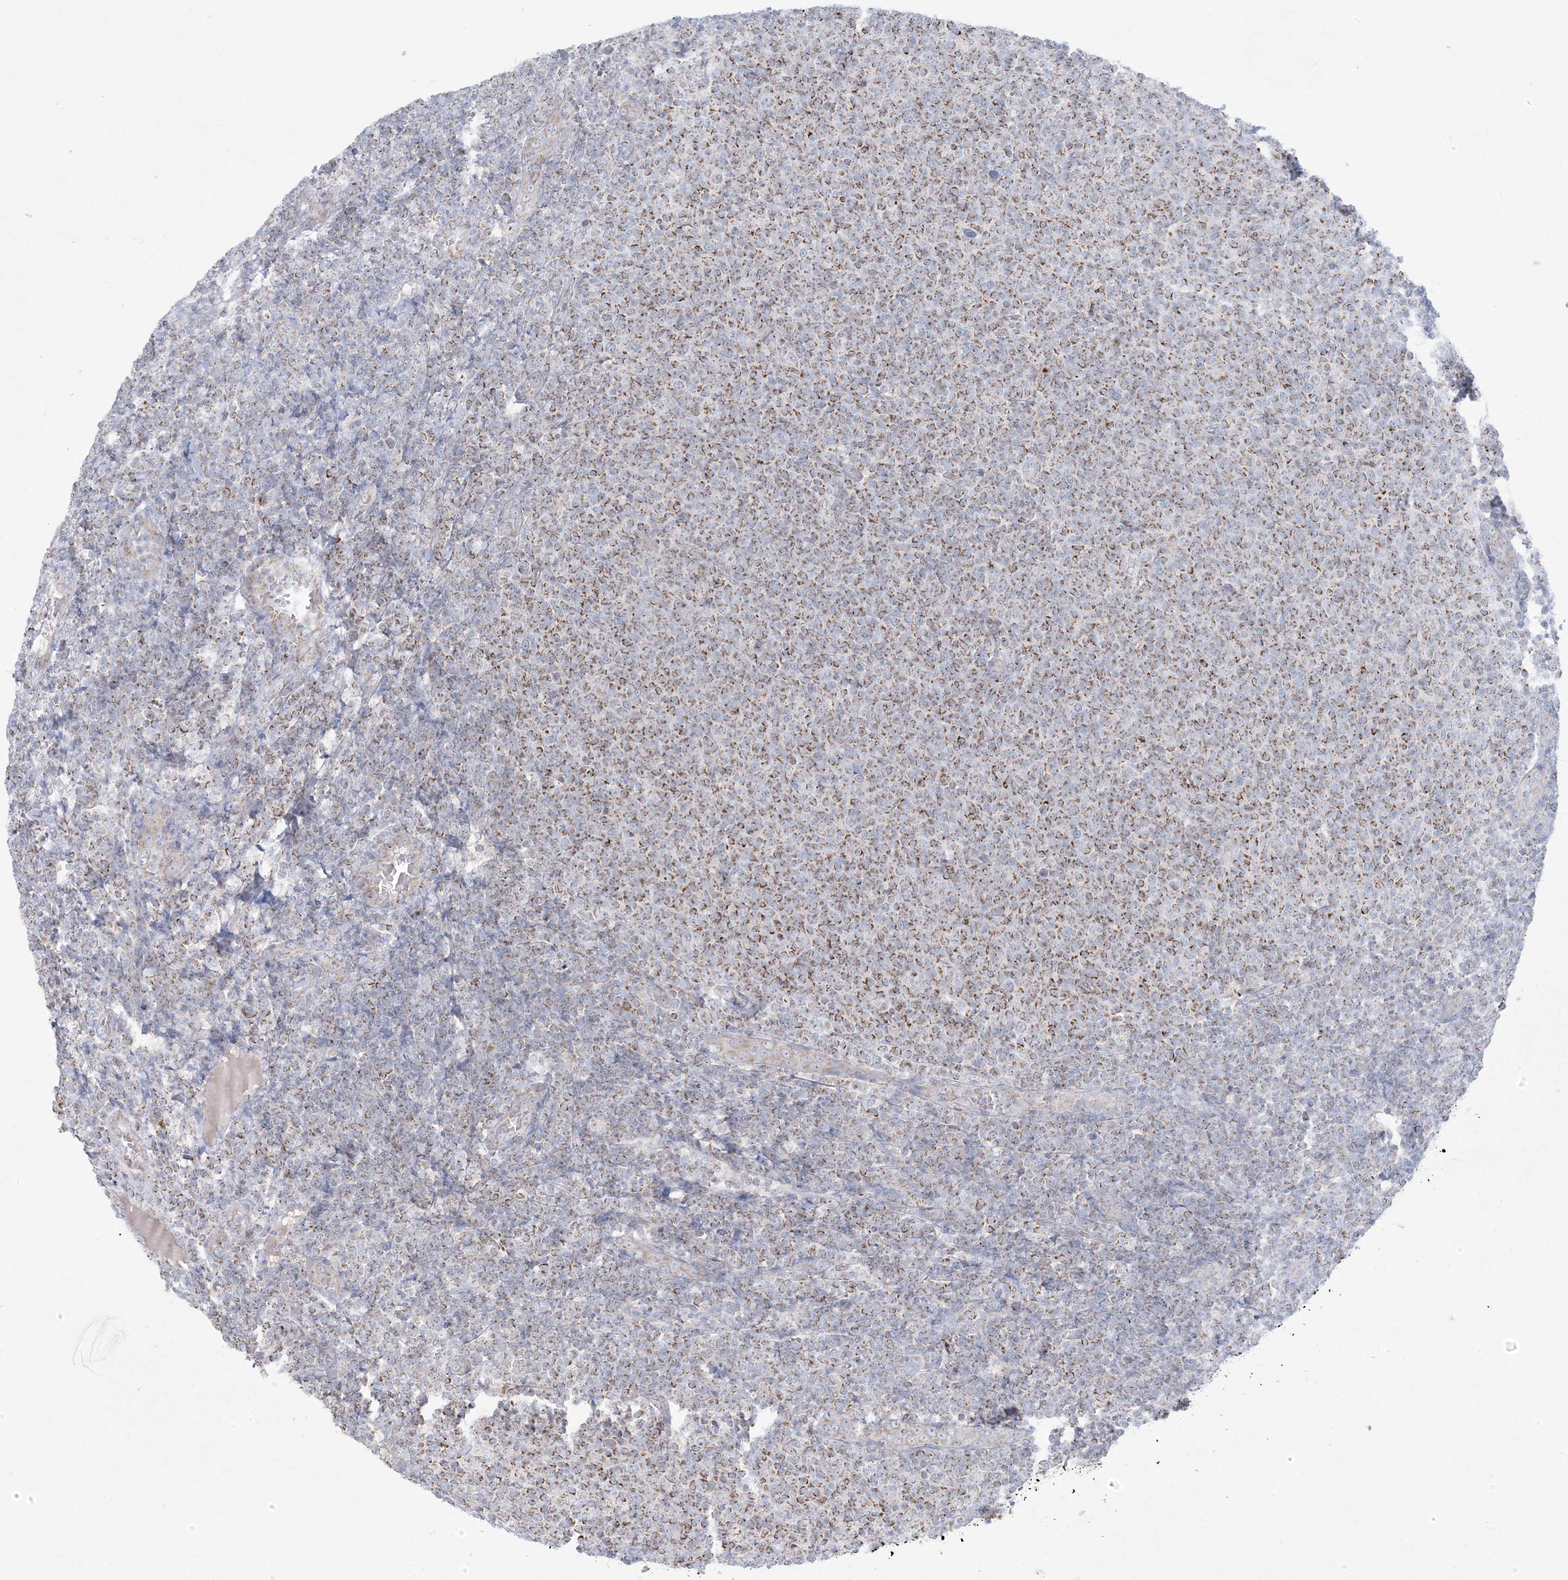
{"staining": {"intensity": "moderate", "quantity": "25%-75%", "location": "cytoplasmic/membranous"}, "tissue": "lymphoma", "cell_type": "Tumor cells", "image_type": "cancer", "snomed": [{"axis": "morphology", "description": "Malignant lymphoma, non-Hodgkin's type, Low grade"}, {"axis": "topography", "description": "Lymph node"}], "caption": "Protein staining of low-grade malignant lymphoma, non-Hodgkin's type tissue exhibits moderate cytoplasmic/membranous positivity in about 25%-75% of tumor cells. Using DAB (3,3'-diaminobenzidine) (brown) and hematoxylin (blue) stains, captured at high magnification using brightfield microscopy.", "gene": "KCTD6", "patient": {"sex": "male", "age": 66}}